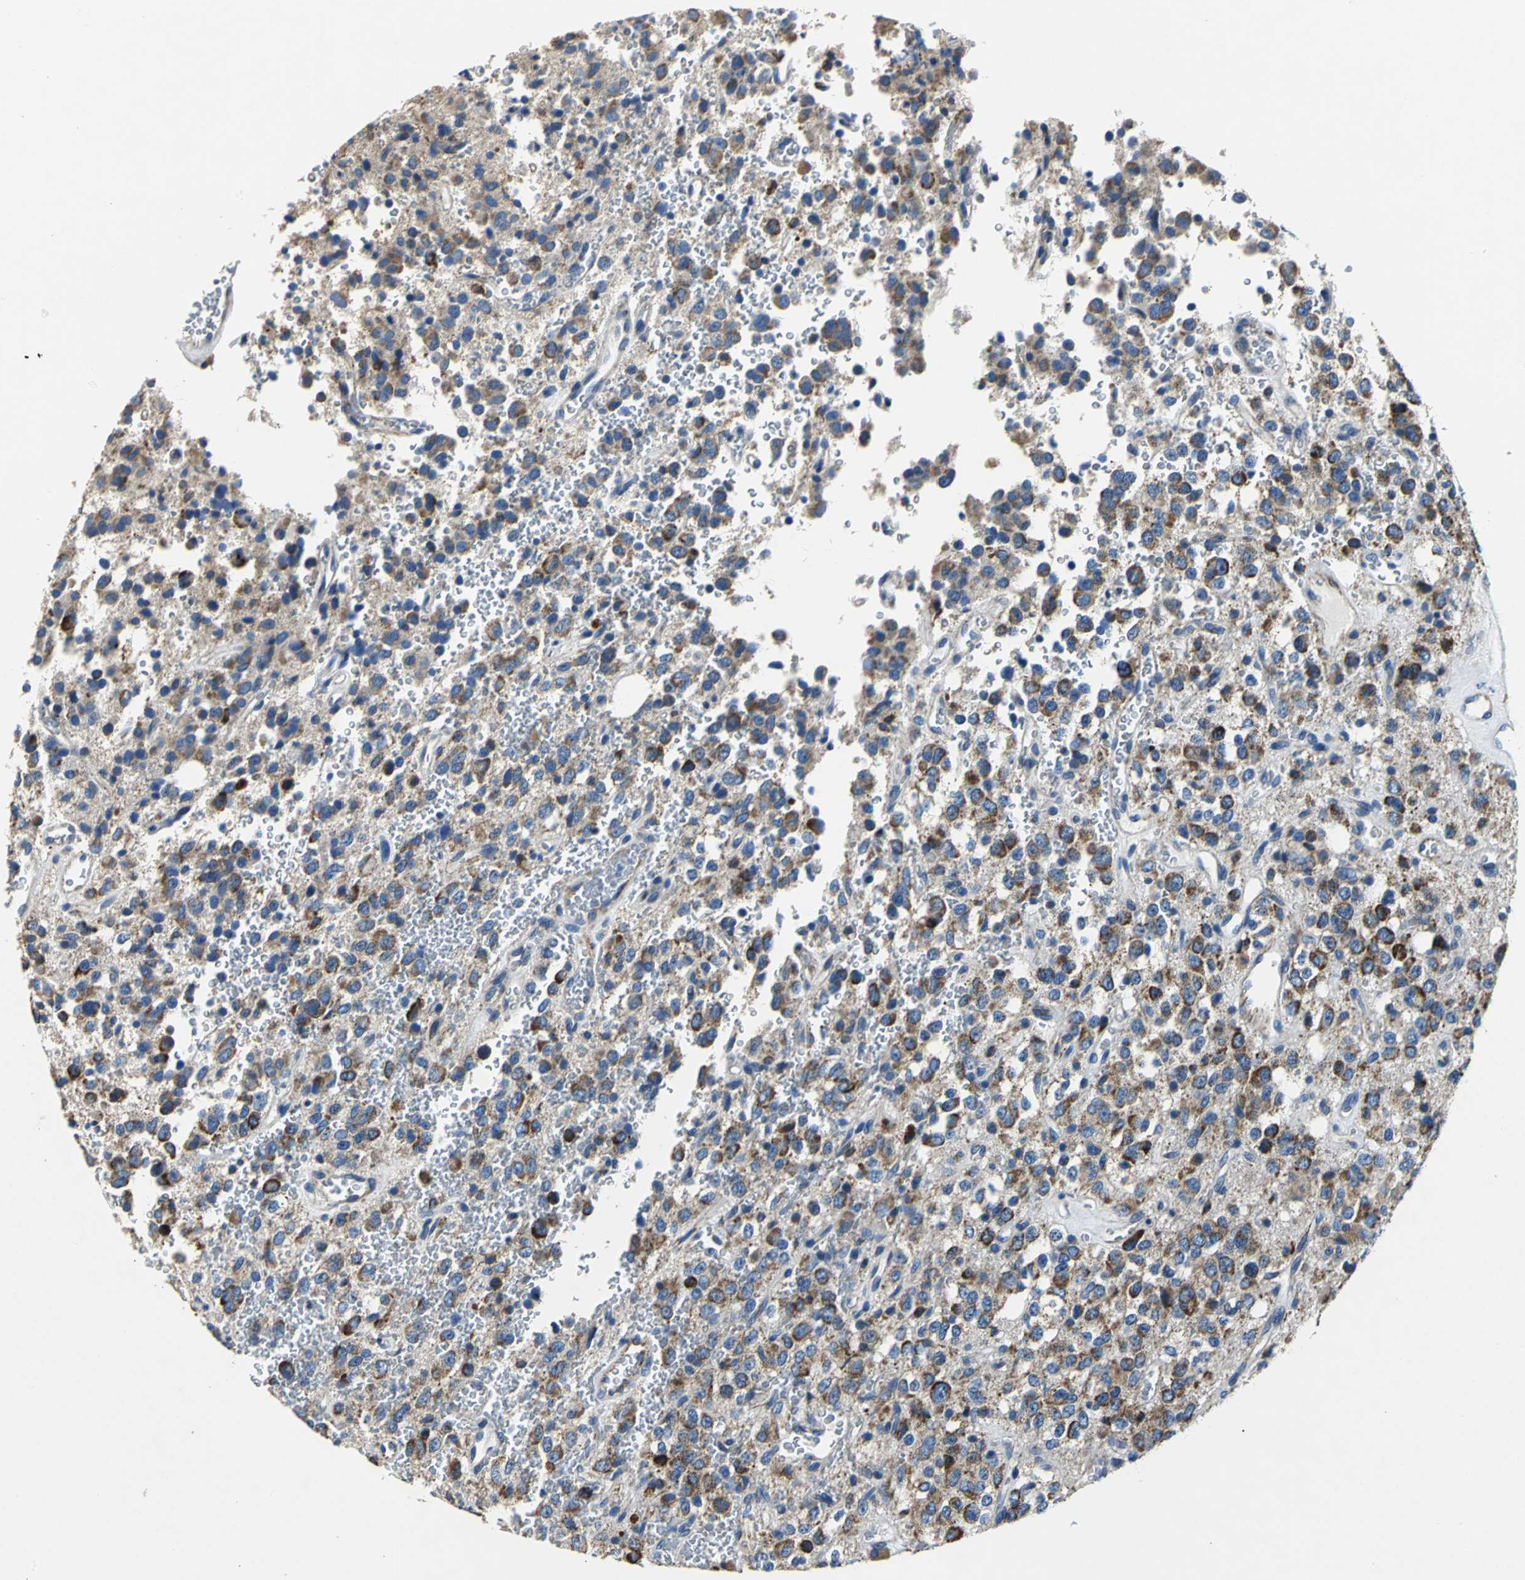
{"staining": {"intensity": "weak", "quantity": ">75%", "location": "cytoplasmic/membranous"}, "tissue": "glioma", "cell_type": "Tumor cells", "image_type": "cancer", "snomed": [{"axis": "morphology", "description": "Glioma, malignant, High grade"}, {"axis": "topography", "description": "Brain"}], "caption": "There is low levels of weak cytoplasmic/membranous staining in tumor cells of malignant glioma (high-grade), as demonstrated by immunohistochemical staining (brown color).", "gene": "IFI6", "patient": {"sex": "male", "age": 47}}